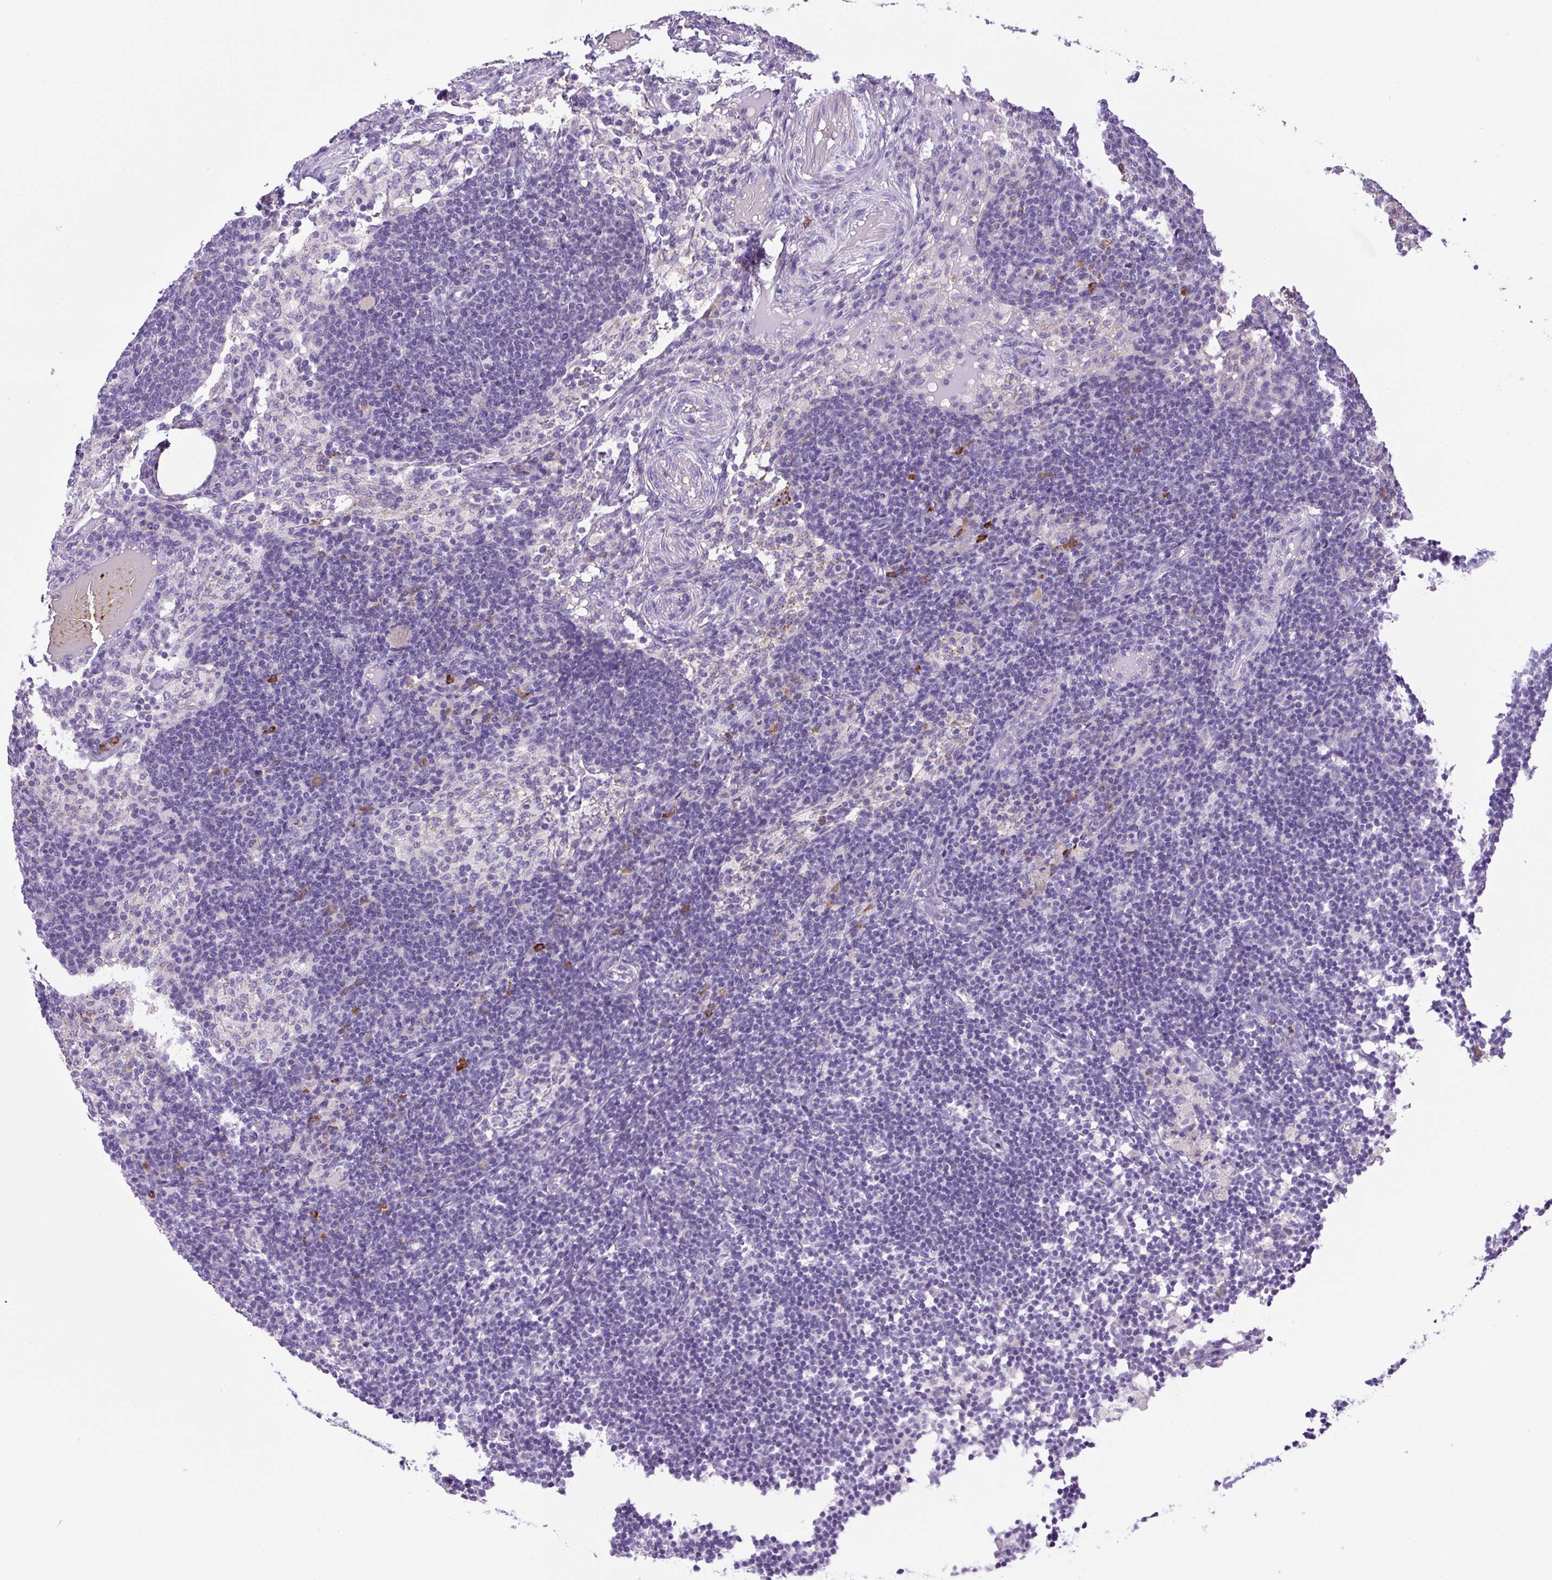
{"staining": {"intensity": "negative", "quantity": "none", "location": "none"}, "tissue": "lymph node", "cell_type": "Germinal center cells", "image_type": "normal", "snomed": [{"axis": "morphology", "description": "Normal tissue, NOS"}, {"axis": "topography", "description": "Lymph node"}], "caption": "The image exhibits no staining of germinal center cells in unremarkable lymph node. Brightfield microscopy of immunohistochemistry (IHC) stained with DAB (3,3'-diaminobenzidine) (brown) and hematoxylin (blue), captured at high magnification.", "gene": "CFAP47", "patient": {"sex": "male", "age": 49}}